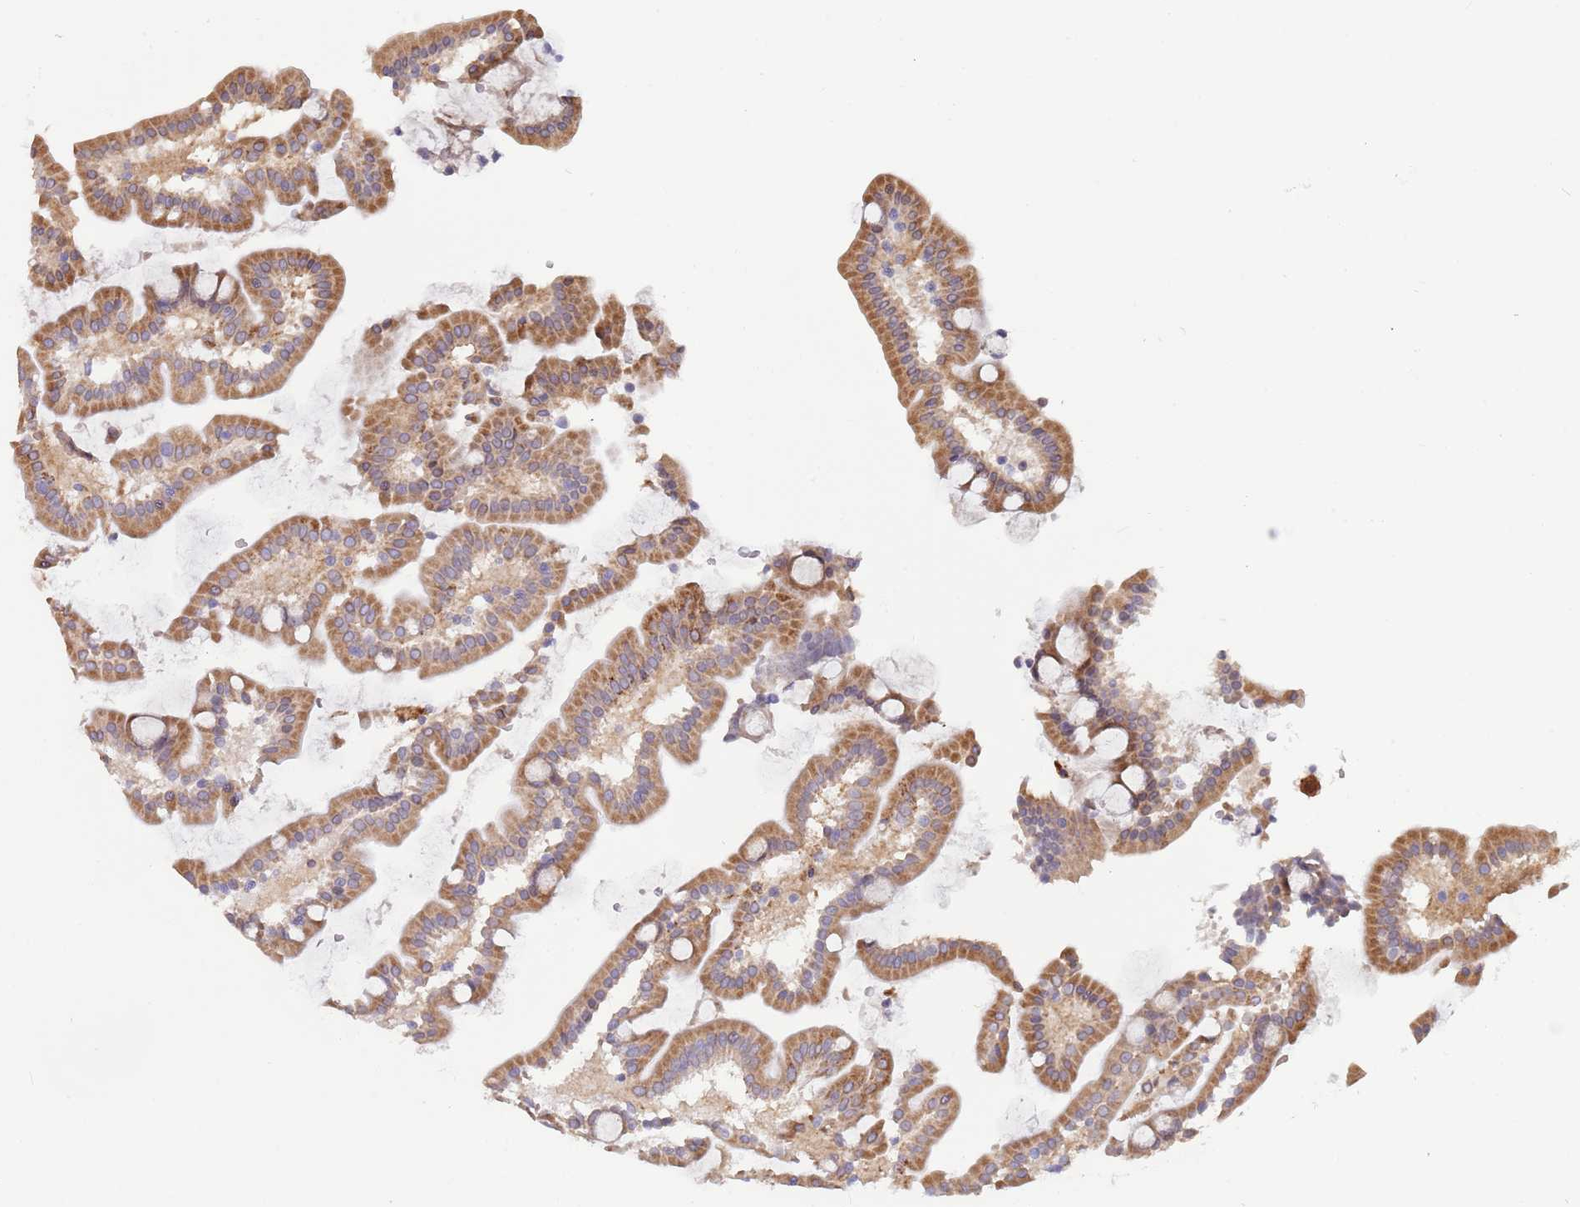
{"staining": {"intensity": "moderate", "quantity": ">75%", "location": "cytoplasmic/membranous"}, "tissue": "duodenum", "cell_type": "Glandular cells", "image_type": "normal", "snomed": [{"axis": "morphology", "description": "Normal tissue, NOS"}, {"axis": "topography", "description": "Duodenum"}], "caption": "Brown immunohistochemical staining in normal duodenum shows moderate cytoplasmic/membranous staining in about >75% of glandular cells.", "gene": "CCNJL", "patient": {"sex": "male", "age": 55}}